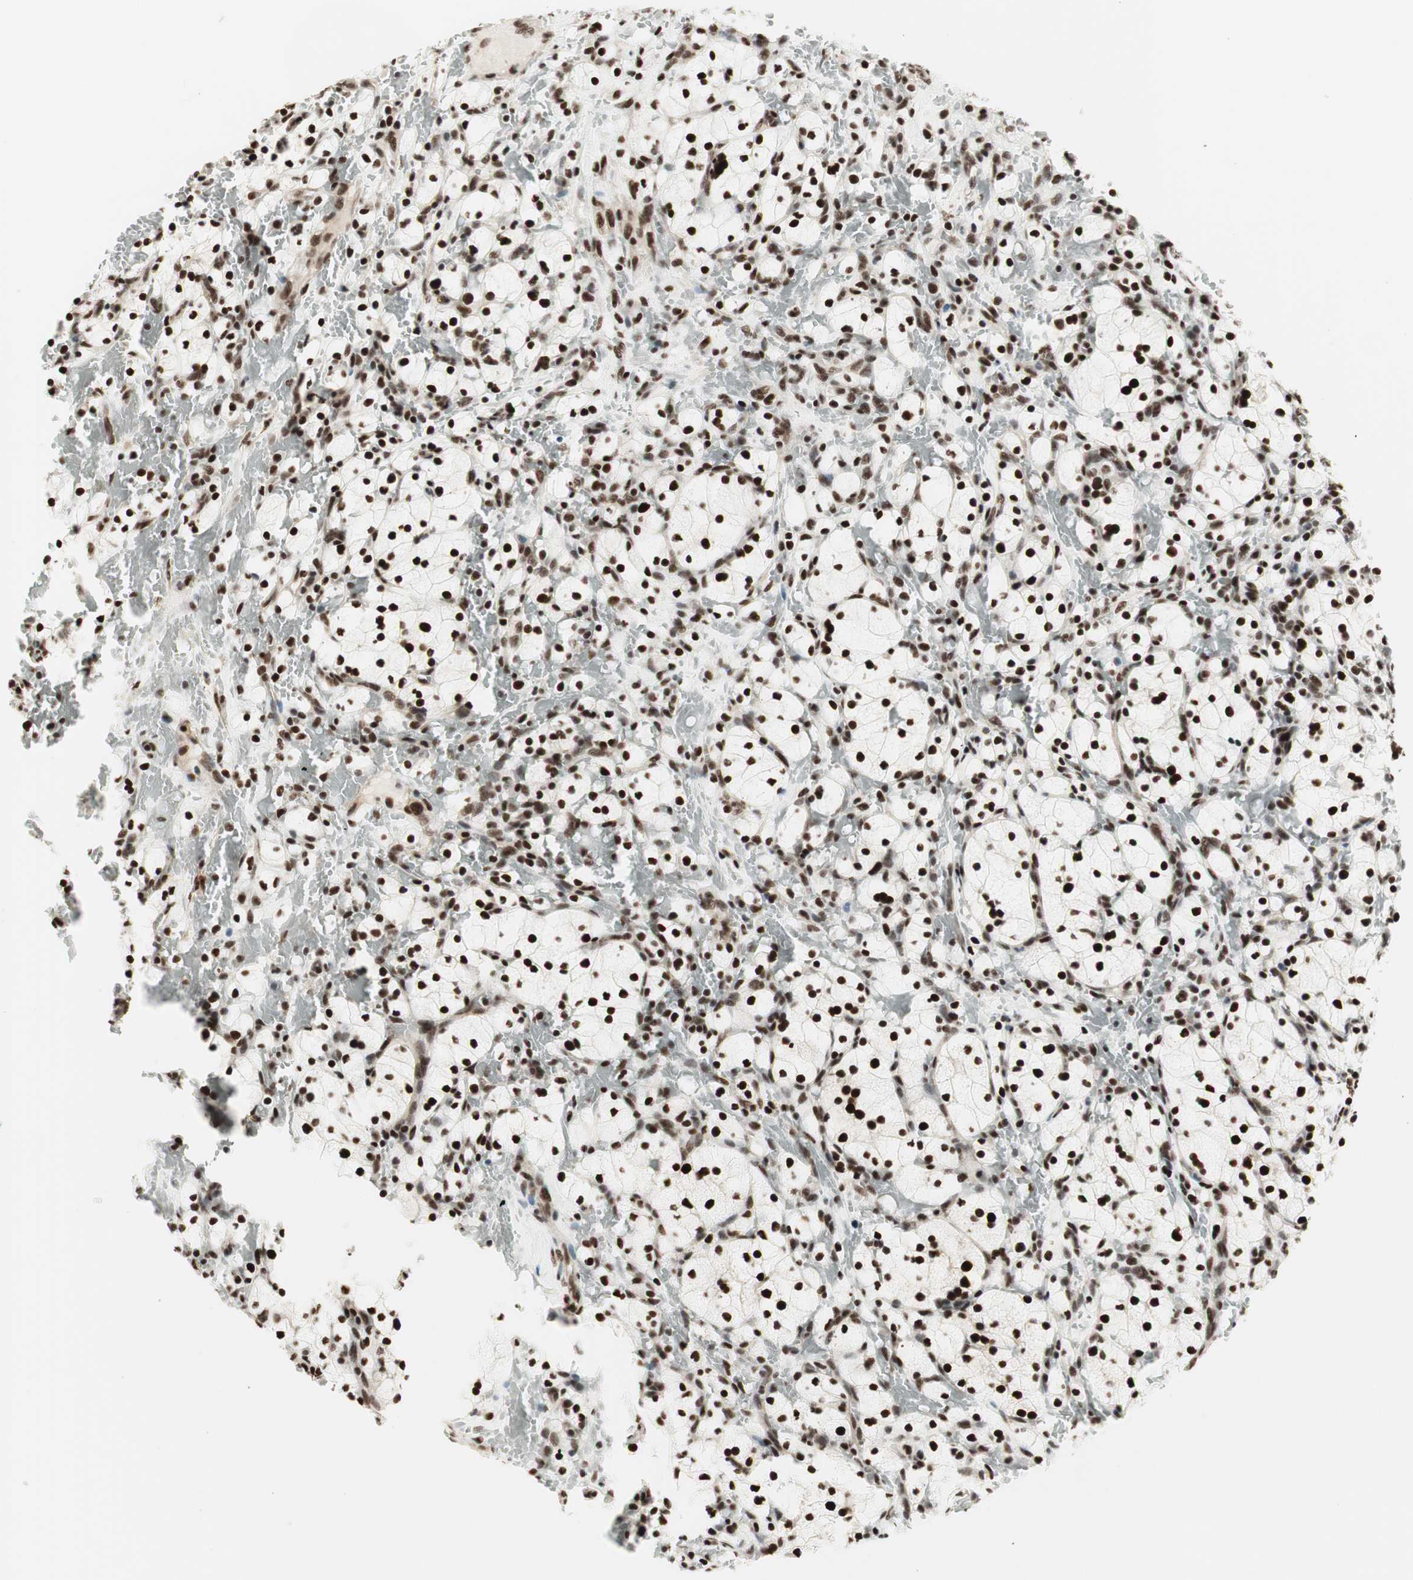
{"staining": {"intensity": "strong", "quantity": ">75%", "location": "nuclear"}, "tissue": "renal cancer", "cell_type": "Tumor cells", "image_type": "cancer", "snomed": [{"axis": "morphology", "description": "Adenocarcinoma, NOS"}, {"axis": "topography", "description": "Kidney"}], "caption": "Protein staining demonstrates strong nuclear positivity in approximately >75% of tumor cells in renal cancer (adenocarcinoma).", "gene": "HEXIM1", "patient": {"sex": "female", "age": 83}}